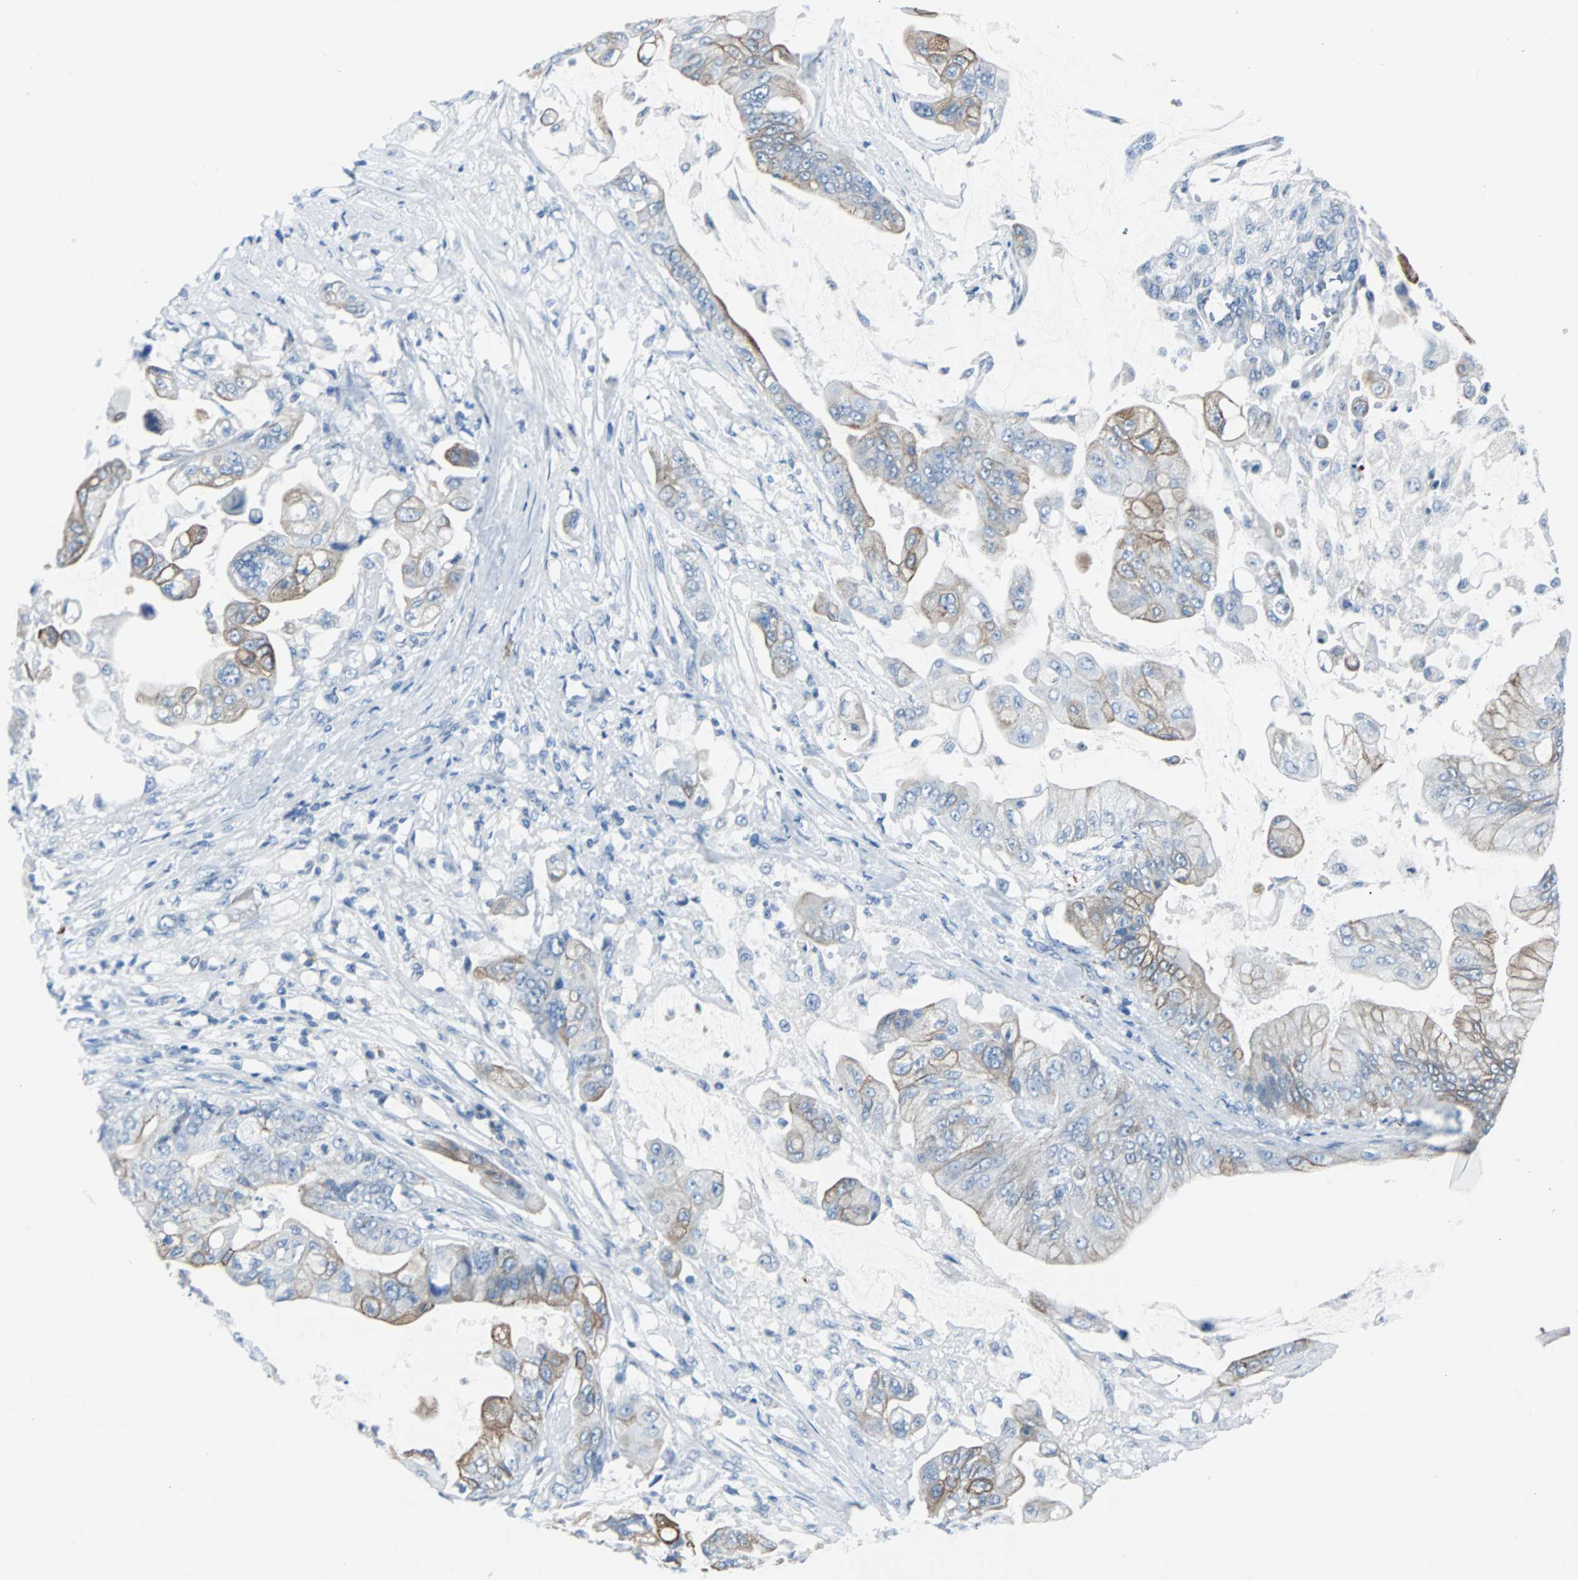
{"staining": {"intensity": "moderate", "quantity": "<25%", "location": "cytoplasmic/membranous"}, "tissue": "pancreatic cancer", "cell_type": "Tumor cells", "image_type": "cancer", "snomed": [{"axis": "morphology", "description": "Adenocarcinoma, NOS"}, {"axis": "topography", "description": "Pancreas"}], "caption": "Immunohistochemical staining of adenocarcinoma (pancreatic) exhibits low levels of moderate cytoplasmic/membranous staining in about <25% of tumor cells. Immunohistochemistry (ihc) stains the protein of interest in brown and the nuclei are stained blue.", "gene": "RASA1", "patient": {"sex": "female", "age": 75}}